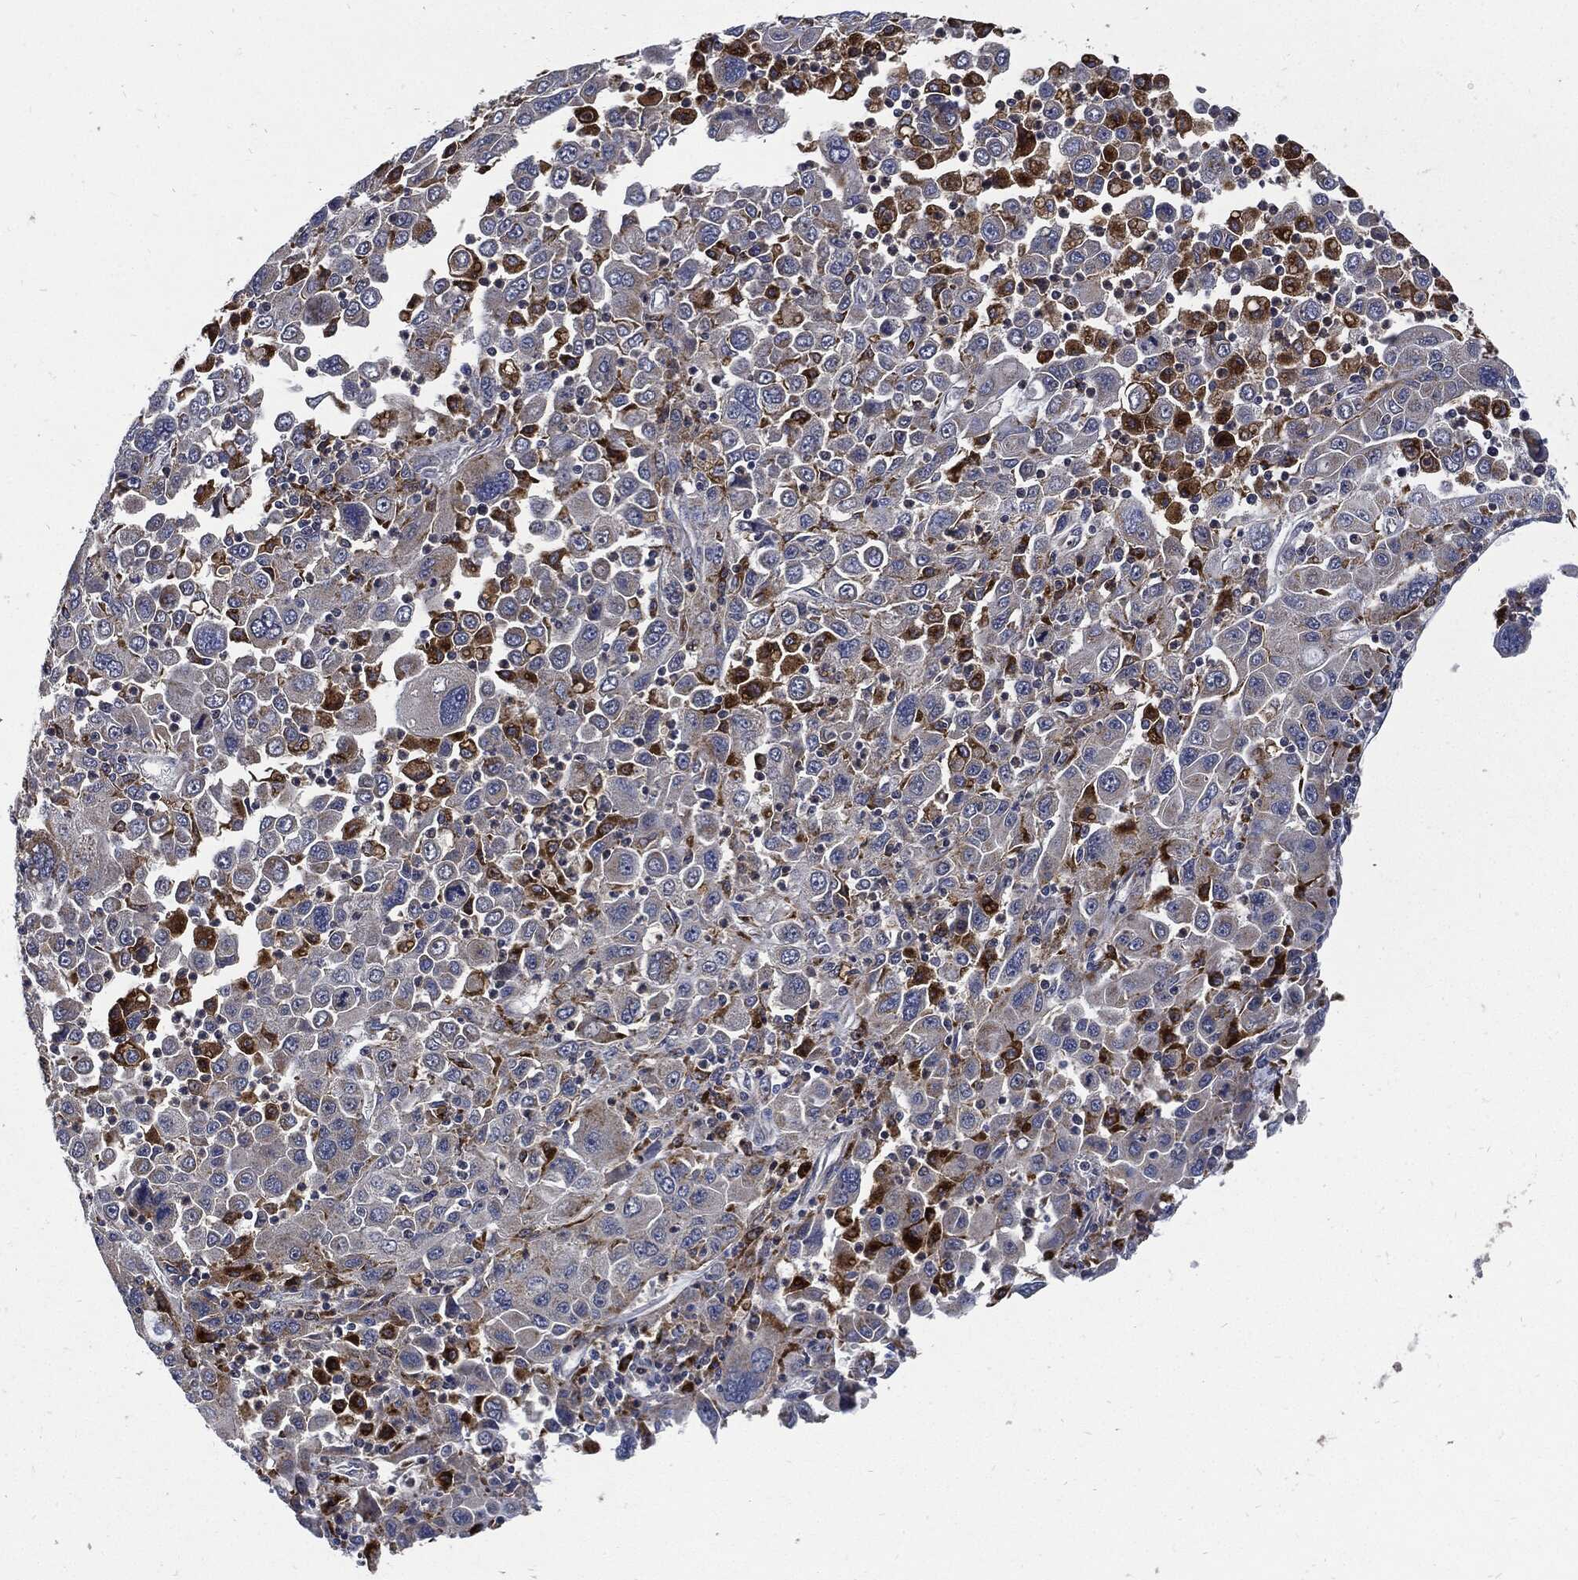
{"staining": {"intensity": "weak", "quantity": "<25%", "location": "cytoplasmic/membranous"}, "tissue": "stomach cancer", "cell_type": "Tumor cells", "image_type": "cancer", "snomed": [{"axis": "morphology", "description": "Adenocarcinoma, NOS"}, {"axis": "topography", "description": "Stomach"}], "caption": "DAB (3,3'-diaminobenzidine) immunohistochemical staining of human stomach adenocarcinoma demonstrates no significant expression in tumor cells. (Brightfield microscopy of DAB immunohistochemistry at high magnification).", "gene": "SLC31A2", "patient": {"sex": "male", "age": 56}}